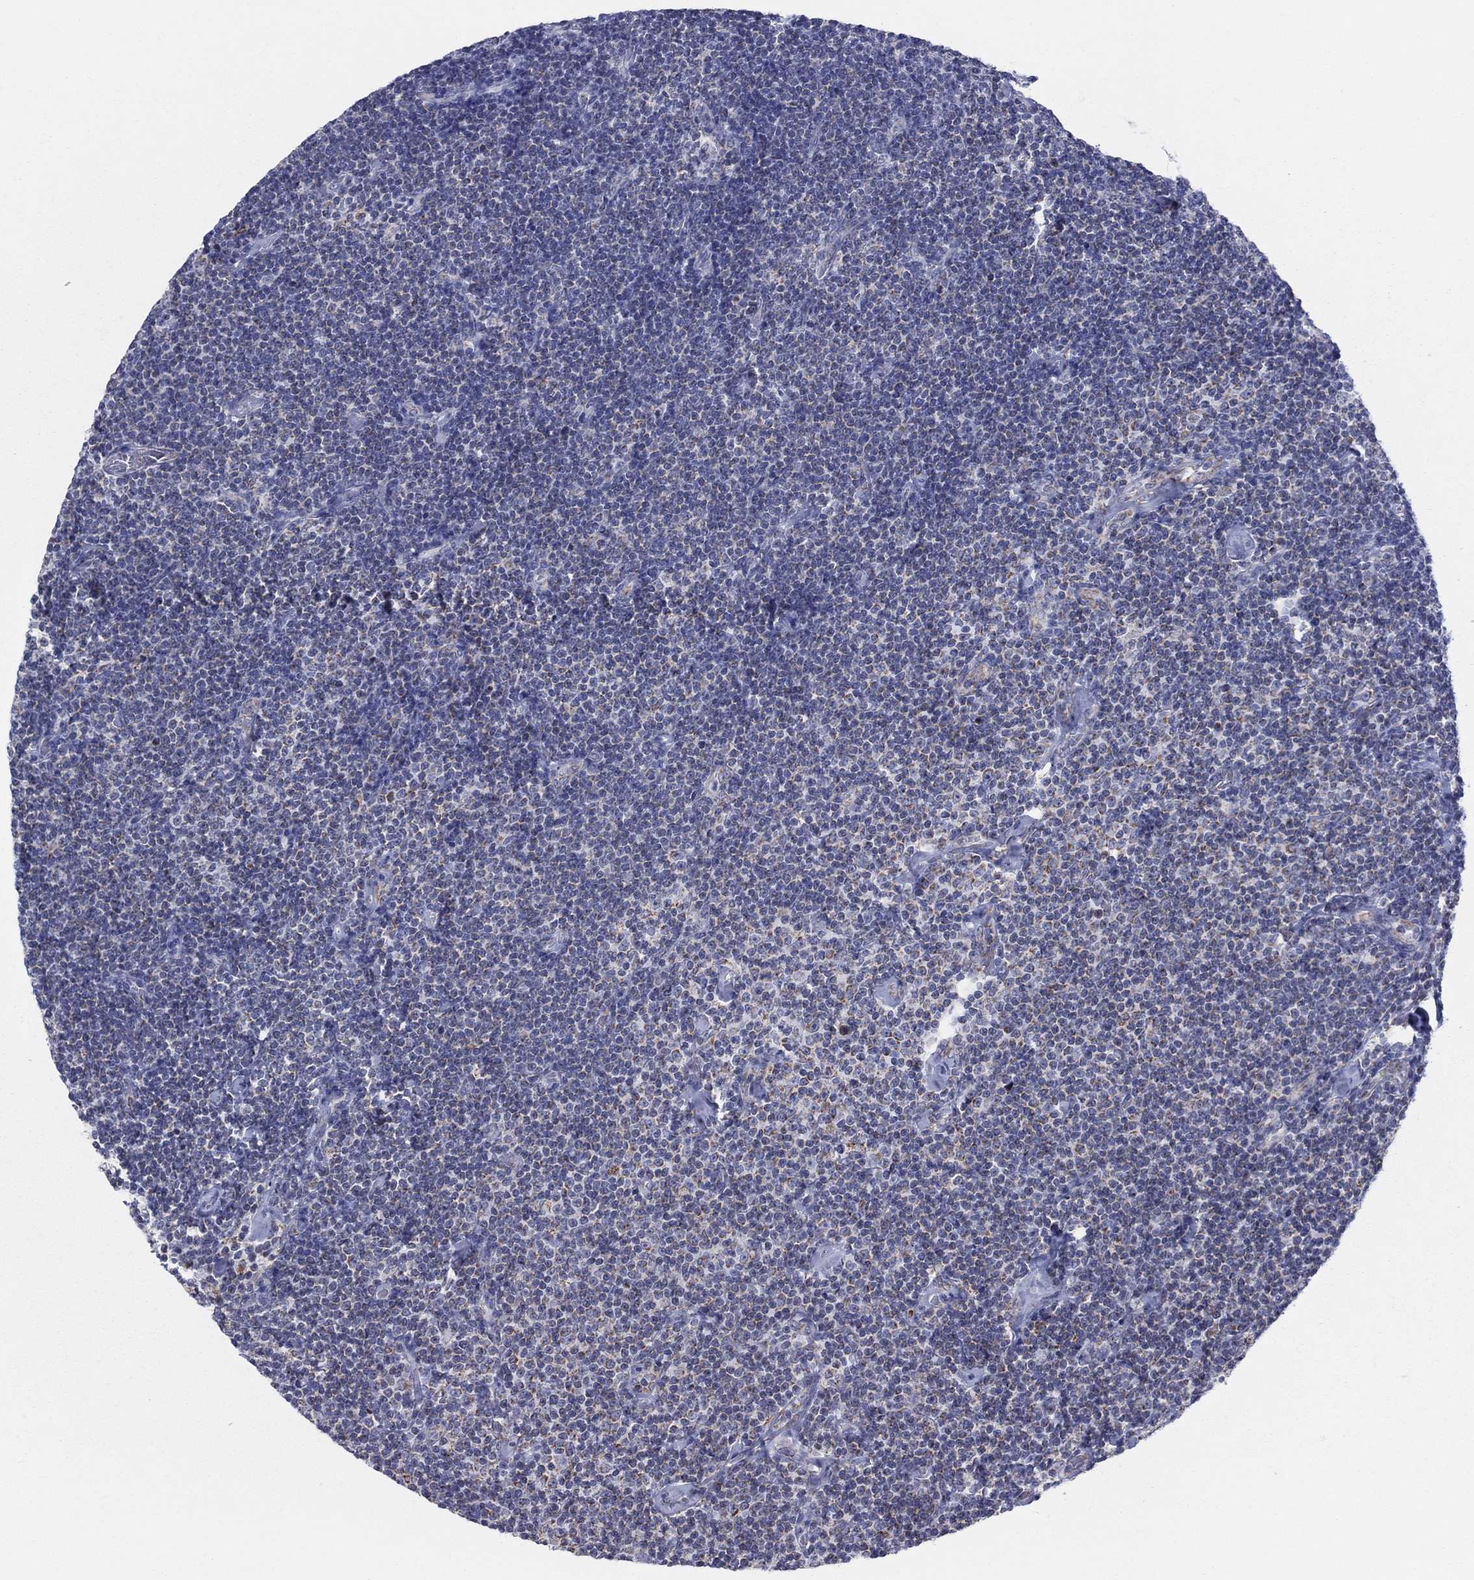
{"staining": {"intensity": "moderate", "quantity": "<25%", "location": "cytoplasmic/membranous"}, "tissue": "lymphoma", "cell_type": "Tumor cells", "image_type": "cancer", "snomed": [{"axis": "morphology", "description": "Malignant lymphoma, non-Hodgkin's type, Low grade"}, {"axis": "topography", "description": "Lymph node"}], "caption": "Immunohistochemical staining of malignant lymphoma, non-Hodgkin's type (low-grade) exhibits low levels of moderate cytoplasmic/membranous protein positivity in approximately <25% of tumor cells.", "gene": "KISS1R", "patient": {"sex": "male", "age": 81}}